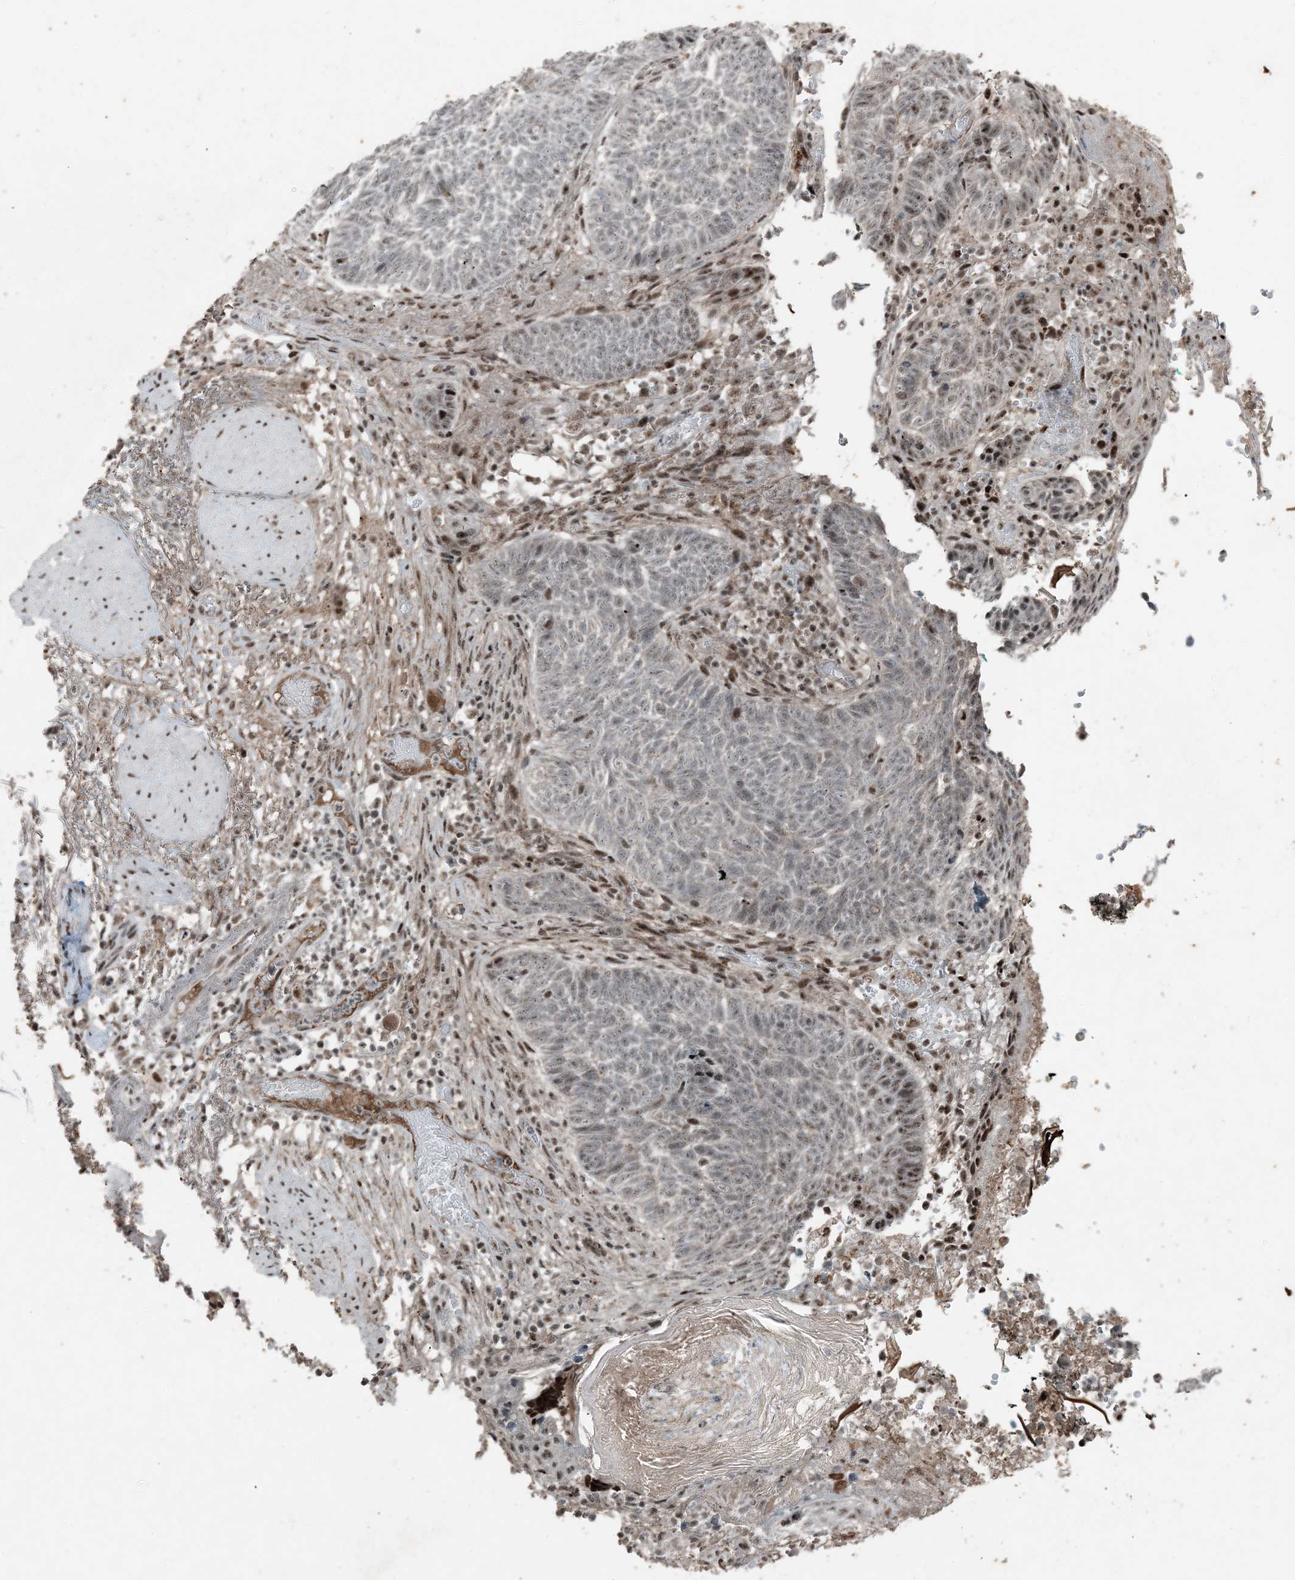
{"staining": {"intensity": "negative", "quantity": "none", "location": "none"}, "tissue": "skin cancer", "cell_type": "Tumor cells", "image_type": "cancer", "snomed": [{"axis": "morphology", "description": "Normal tissue, NOS"}, {"axis": "morphology", "description": "Basal cell carcinoma"}, {"axis": "topography", "description": "Skin"}], "caption": "Human skin cancer stained for a protein using immunohistochemistry (IHC) exhibits no positivity in tumor cells.", "gene": "TADA2B", "patient": {"sex": "male", "age": 64}}